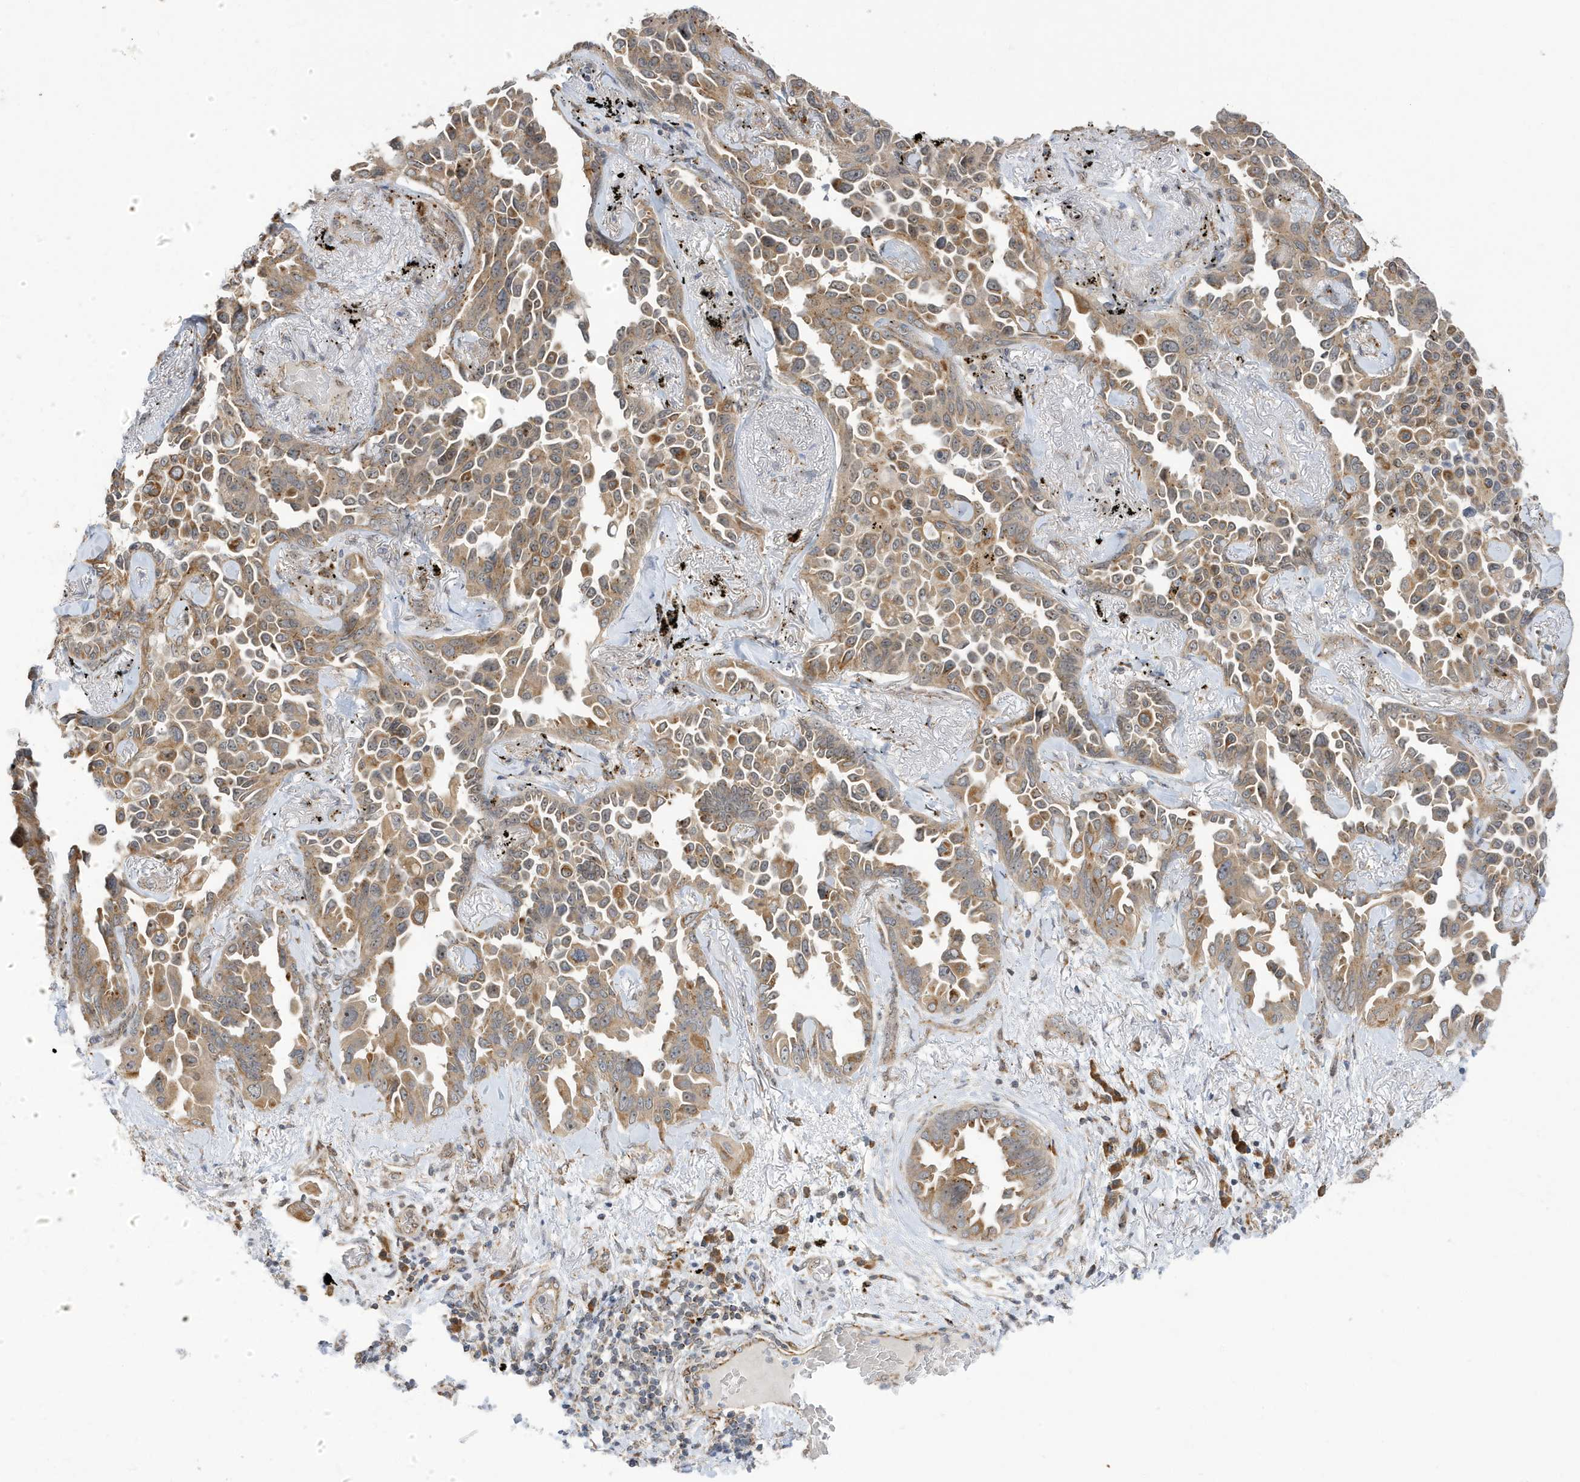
{"staining": {"intensity": "moderate", "quantity": ">75%", "location": "cytoplasmic/membranous"}, "tissue": "lung cancer", "cell_type": "Tumor cells", "image_type": "cancer", "snomed": [{"axis": "morphology", "description": "Adenocarcinoma, NOS"}, {"axis": "topography", "description": "Lung"}], "caption": "Approximately >75% of tumor cells in lung cancer demonstrate moderate cytoplasmic/membranous protein expression as visualized by brown immunohistochemical staining.", "gene": "ZNF507", "patient": {"sex": "female", "age": 67}}